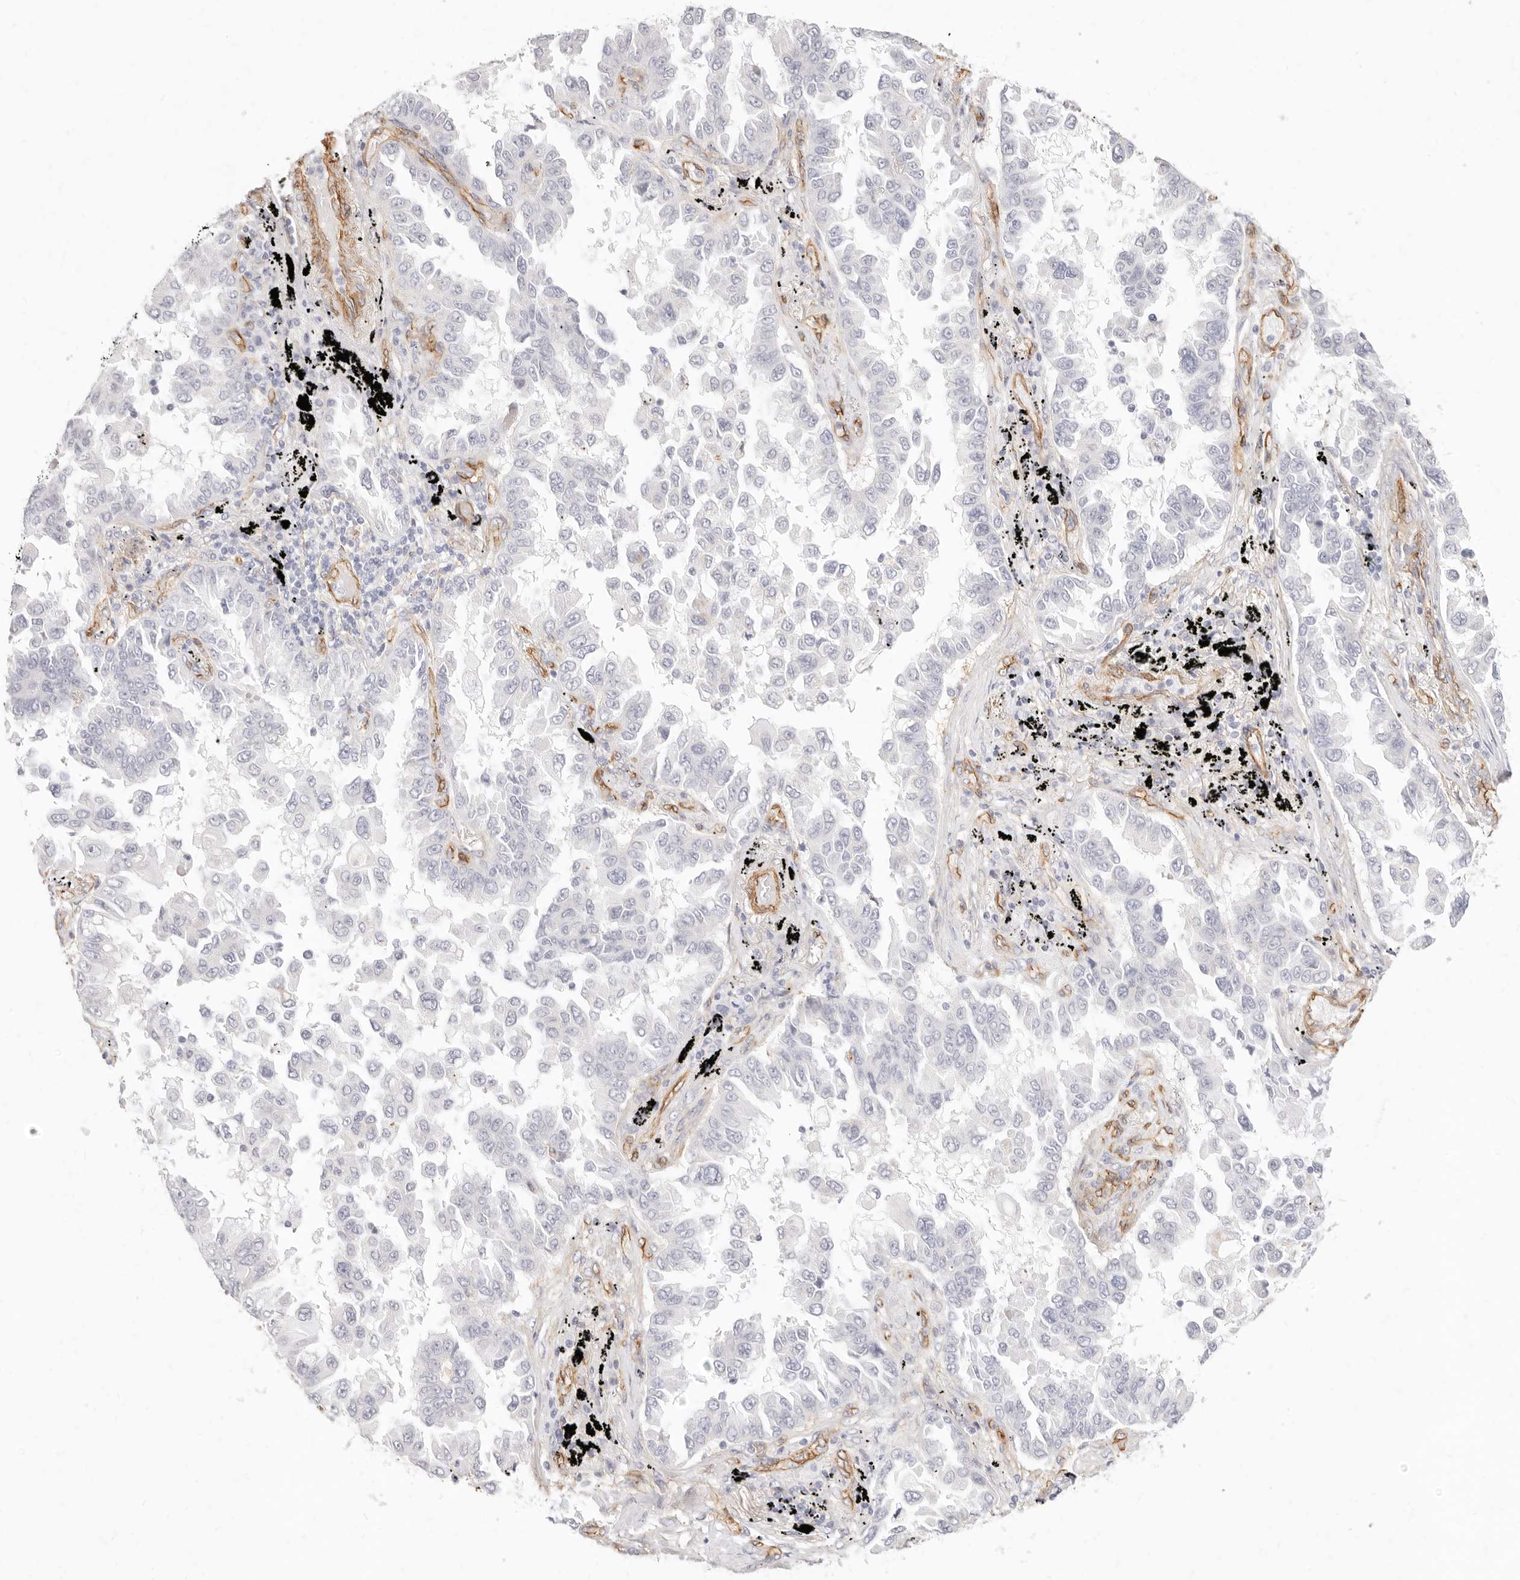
{"staining": {"intensity": "negative", "quantity": "none", "location": "none"}, "tissue": "lung cancer", "cell_type": "Tumor cells", "image_type": "cancer", "snomed": [{"axis": "morphology", "description": "Adenocarcinoma, NOS"}, {"axis": "topography", "description": "Lung"}], "caption": "High magnification brightfield microscopy of lung cancer stained with DAB (brown) and counterstained with hematoxylin (blue): tumor cells show no significant expression.", "gene": "NUS1", "patient": {"sex": "female", "age": 67}}